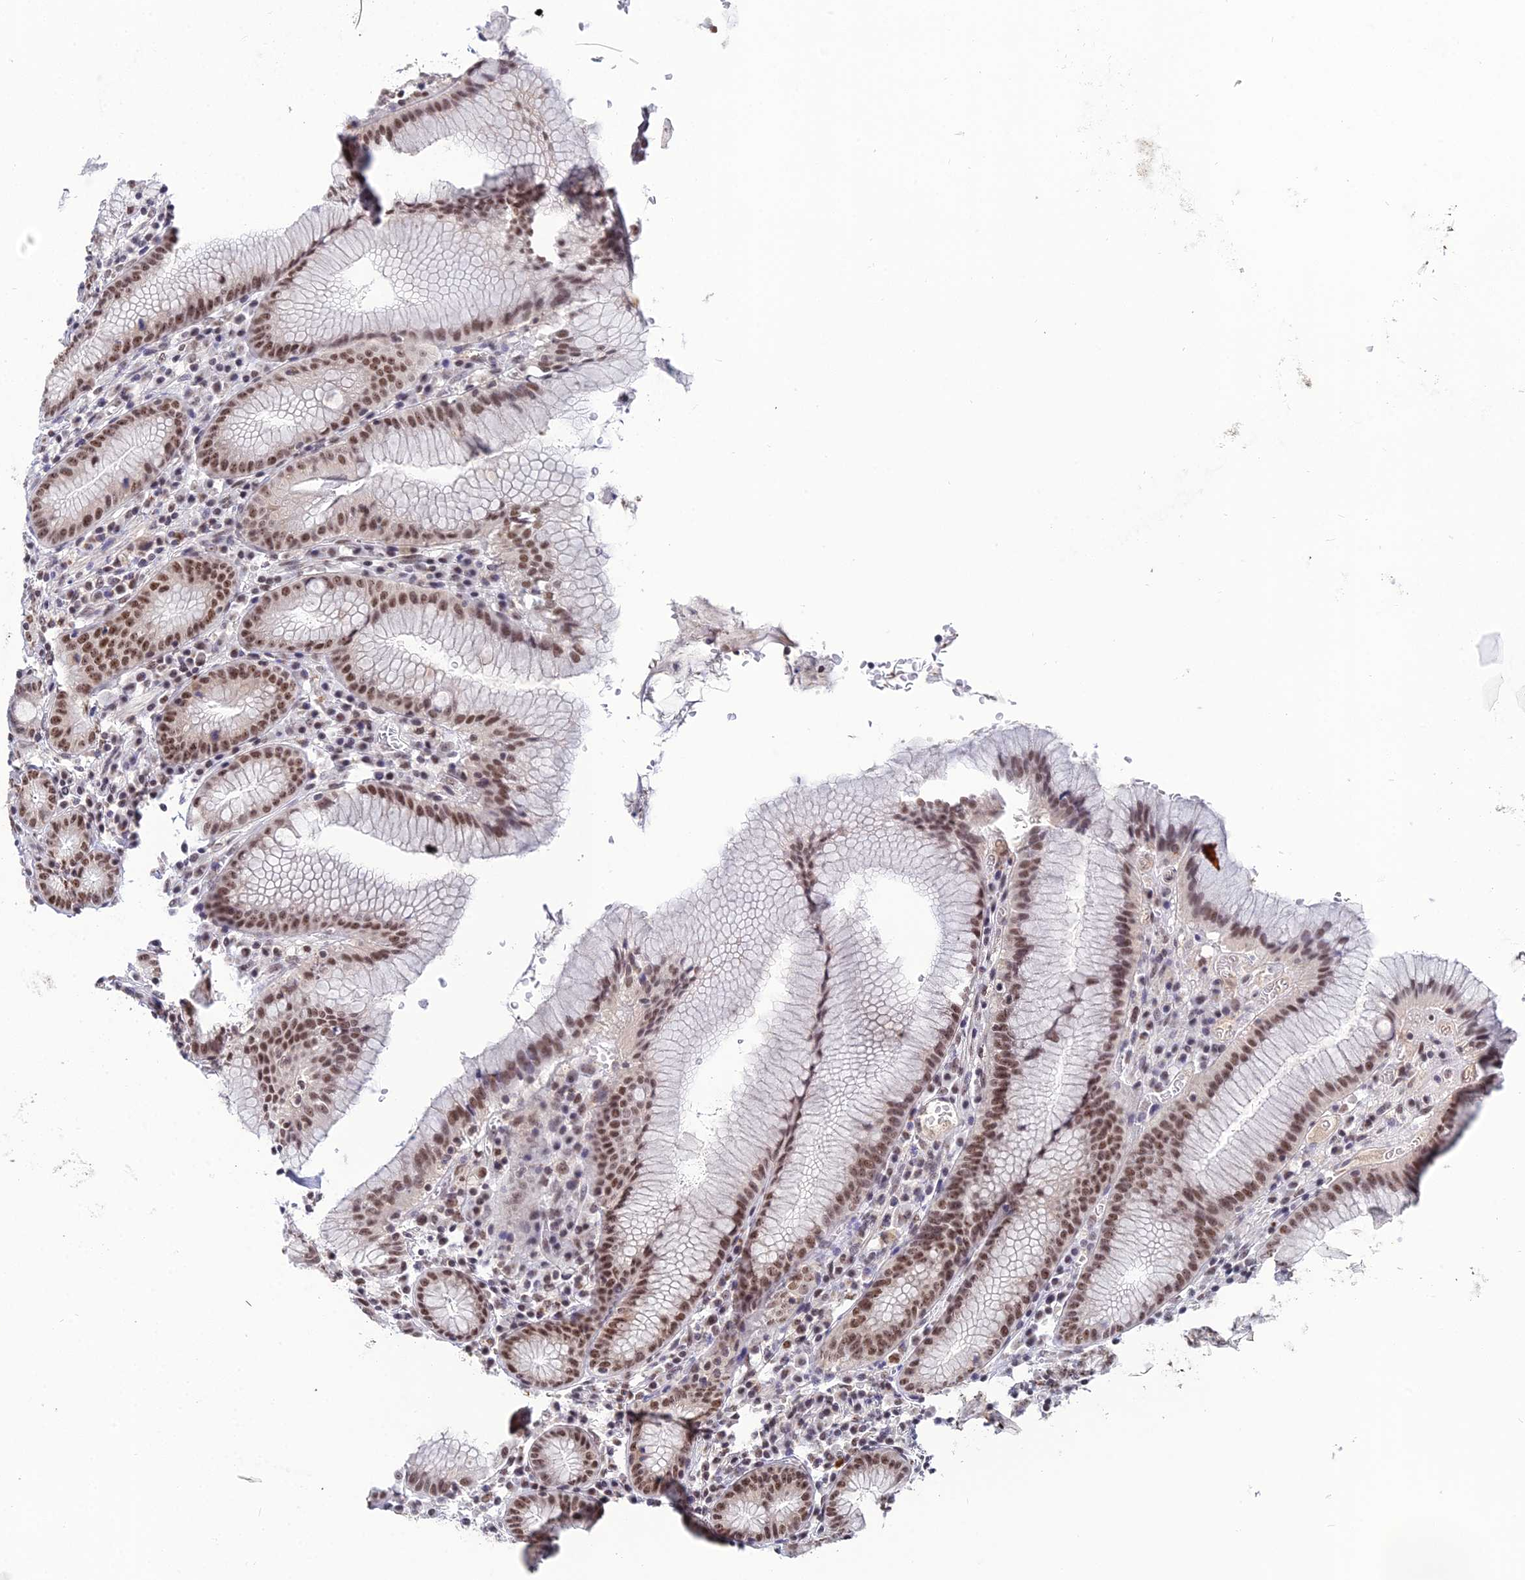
{"staining": {"intensity": "moderate", "quantity": ">75%", "location": "nuclear"}, "tissue": "stomach", "cell_type": "Glandular cells", "image_type": "normal", "snomed": [{"axis": "morphology", "description": "Normal tissue, NOS"}, {"axis": "topography", "description": "Stomach"}], "caption": "A high-resolution micrograph shows immunohistochemistry (IHC) staining of normal stomach, which reveals moderate nuclear positivity in approximately >75% of glandular cells. The staining is performed using DAB brown chromogen to label protein expression. The nuclei are counter-stained blue using hematoxylin.", "gene": "EXOSC3", "patient": {"sex": "male", "age": 55}}